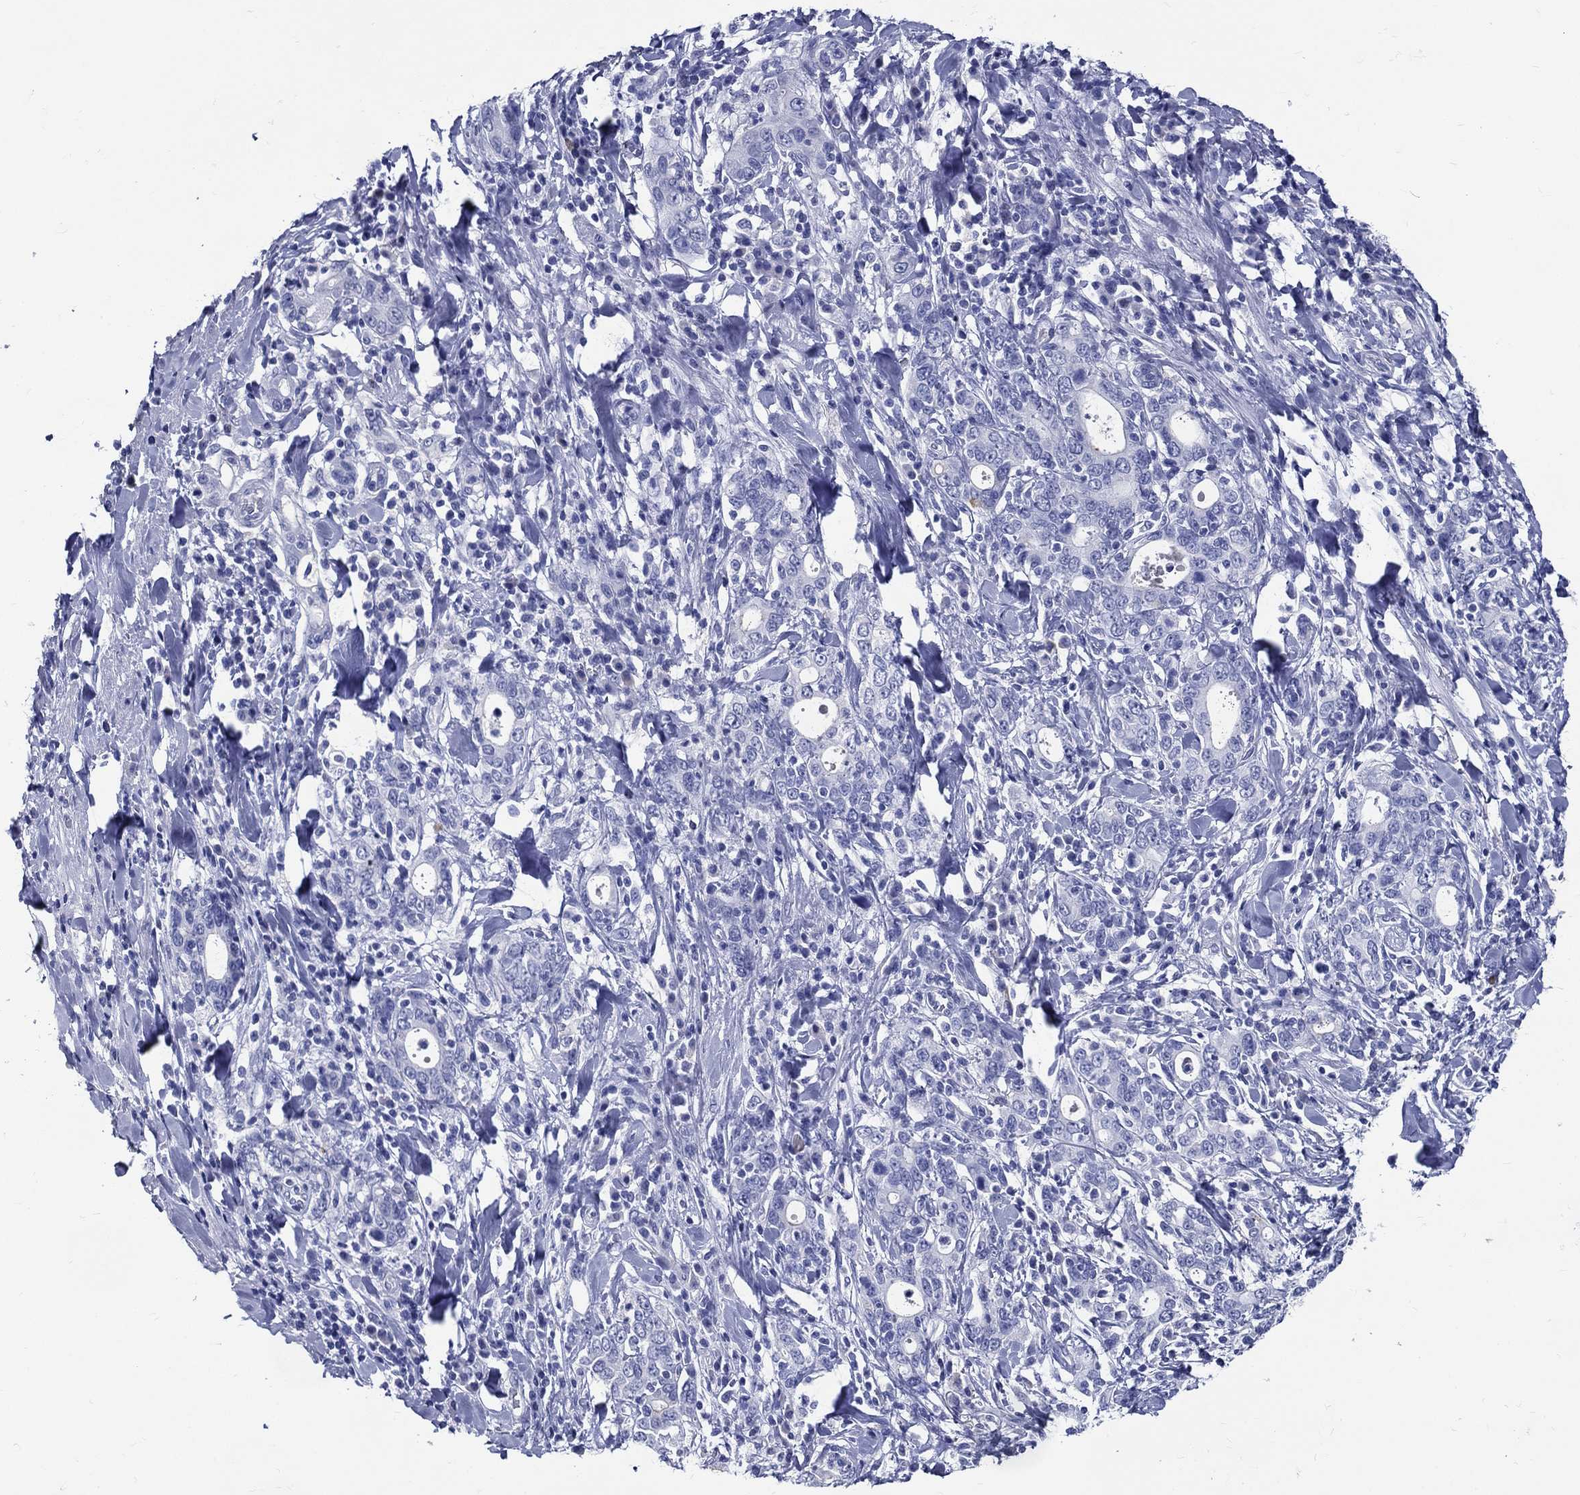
{"staining": {"intensity": "negative", "quantity": "none", "location": "none"}, "tissue": "stomach cancer", "cell_type": "Tumor cells", "image_type": "cancer", "snomed": [{"axis": "morphology", "description": "Adenocarcinoma, NOS"}, {"axis": "topography", "description": "Stomach"}], "caption": "DAB immunohistochemical staining of stomach cancer exhibits no significant positivity in tumor cells. Nuclei are stained in blue.", "gene": "ACE2", "patient": {"sex": "male", "age": 79}}